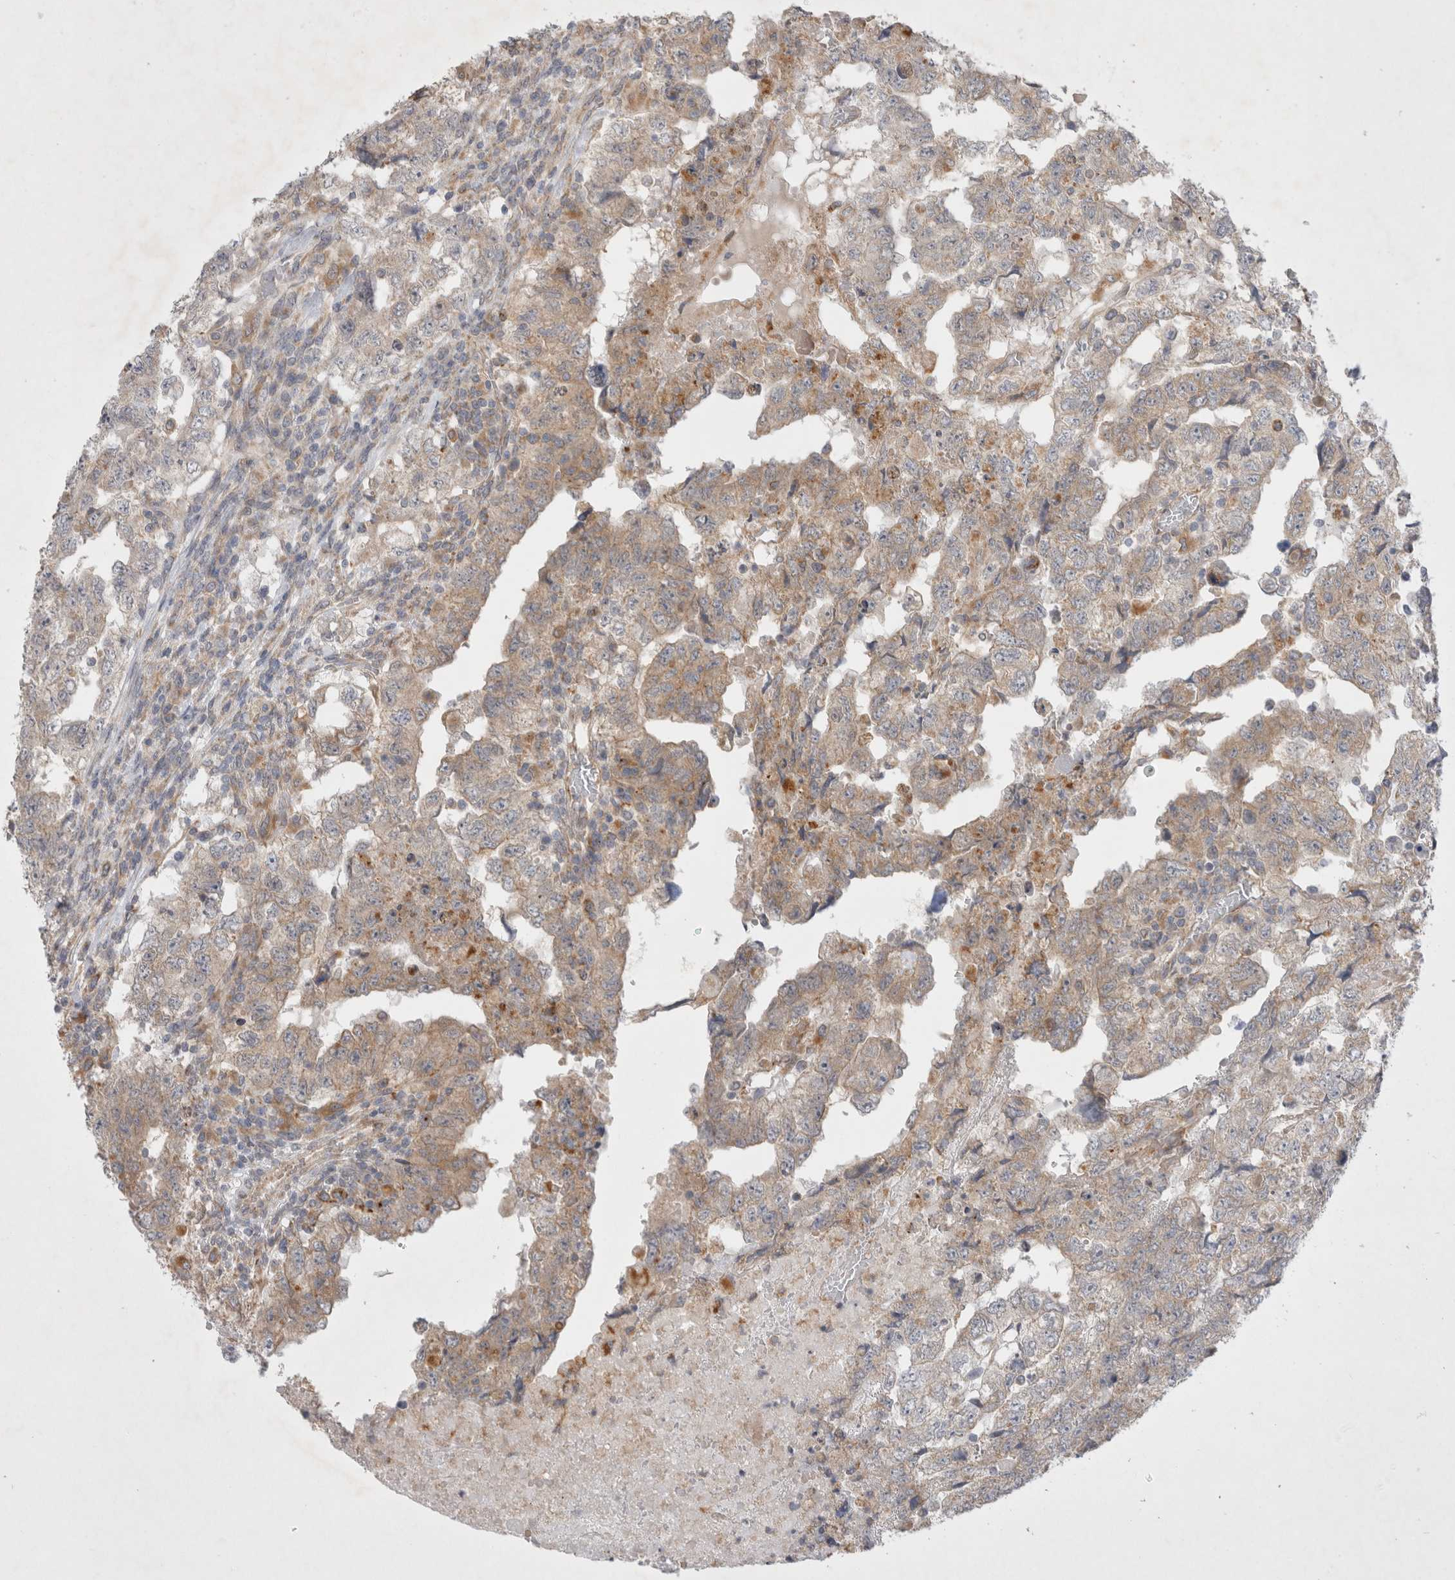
{"staining": {"intensity": "moderate", "quantity": "<25%", "location": "cytoplasmic/membranous"}, "tissue": "testis cancer", "cell_type": "Tumor cells", "image_type": "cancer", "snomed": [{"axis": "morphology", "description": "Carcinoma, Embryonal, NOS"}, {"axis": "topography", "description": "Testis"}], "caption": "Brown immunohistochemical staining in testis cancer demonstrates moderate cytoplasmic/membranous staining in approximately <25% of tumor cells.", "gene": "NPC1", "patient": {"sex": "male", "age": 36}}